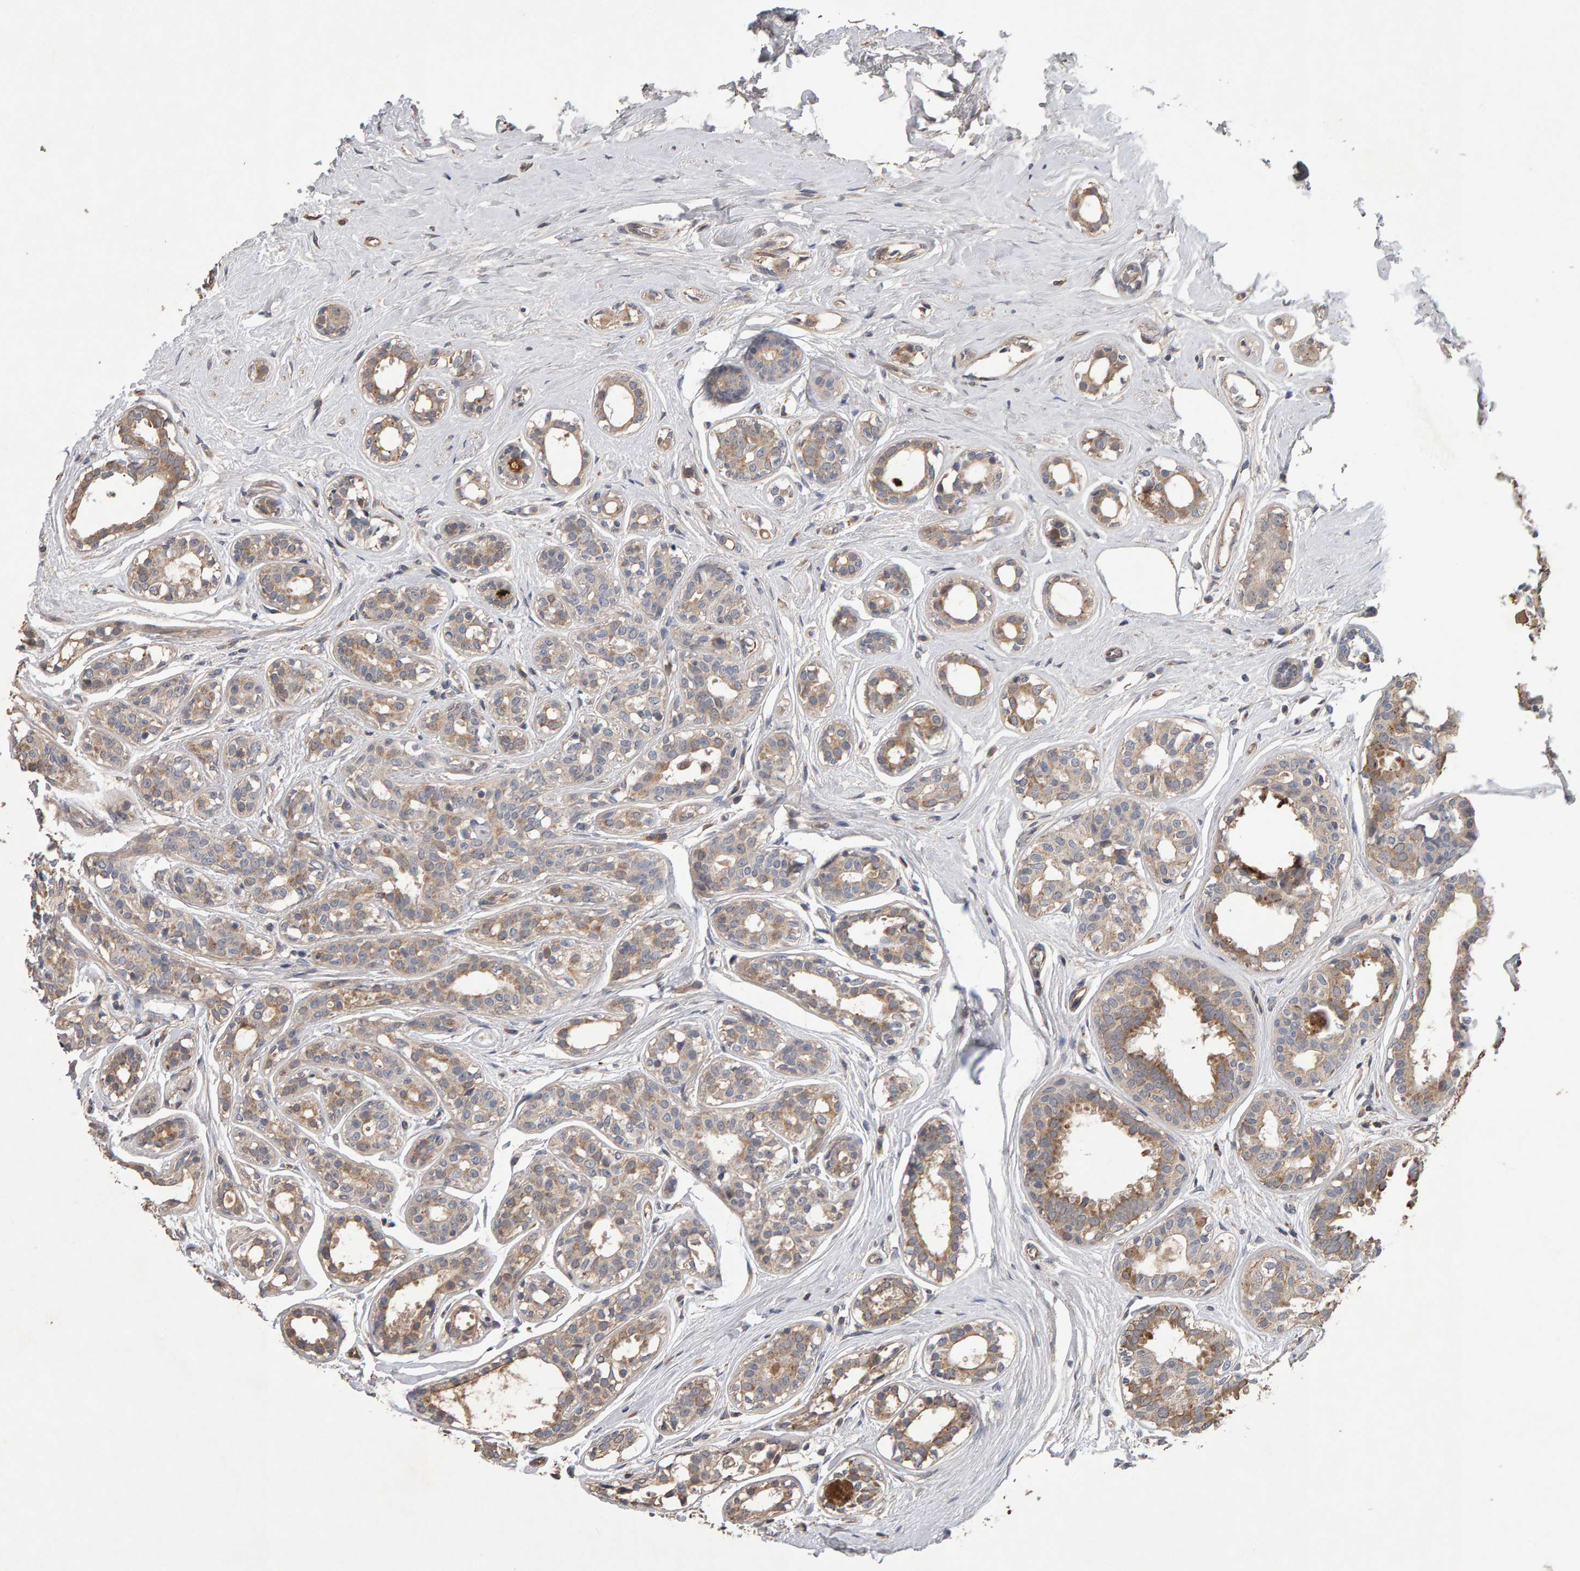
{"staining": {"intensity": "weak", "quantity": "<25%", "location": "cytoplasmic/membranous"}, "tissue": "breast cancer", "cell_type": "Tumor cells", "image_type": "cancer", "snomed": [{"axis": "morphology", "description": "Duct carcinoma"}, {"axis": "topography", "description": "Breast"}], "caption": "Immunohistochemical staining of human breast cancer demonstrates no significant staining in tumor cells.", "gene": "COASY", "patient": {"sex": "female", "age": 55}}